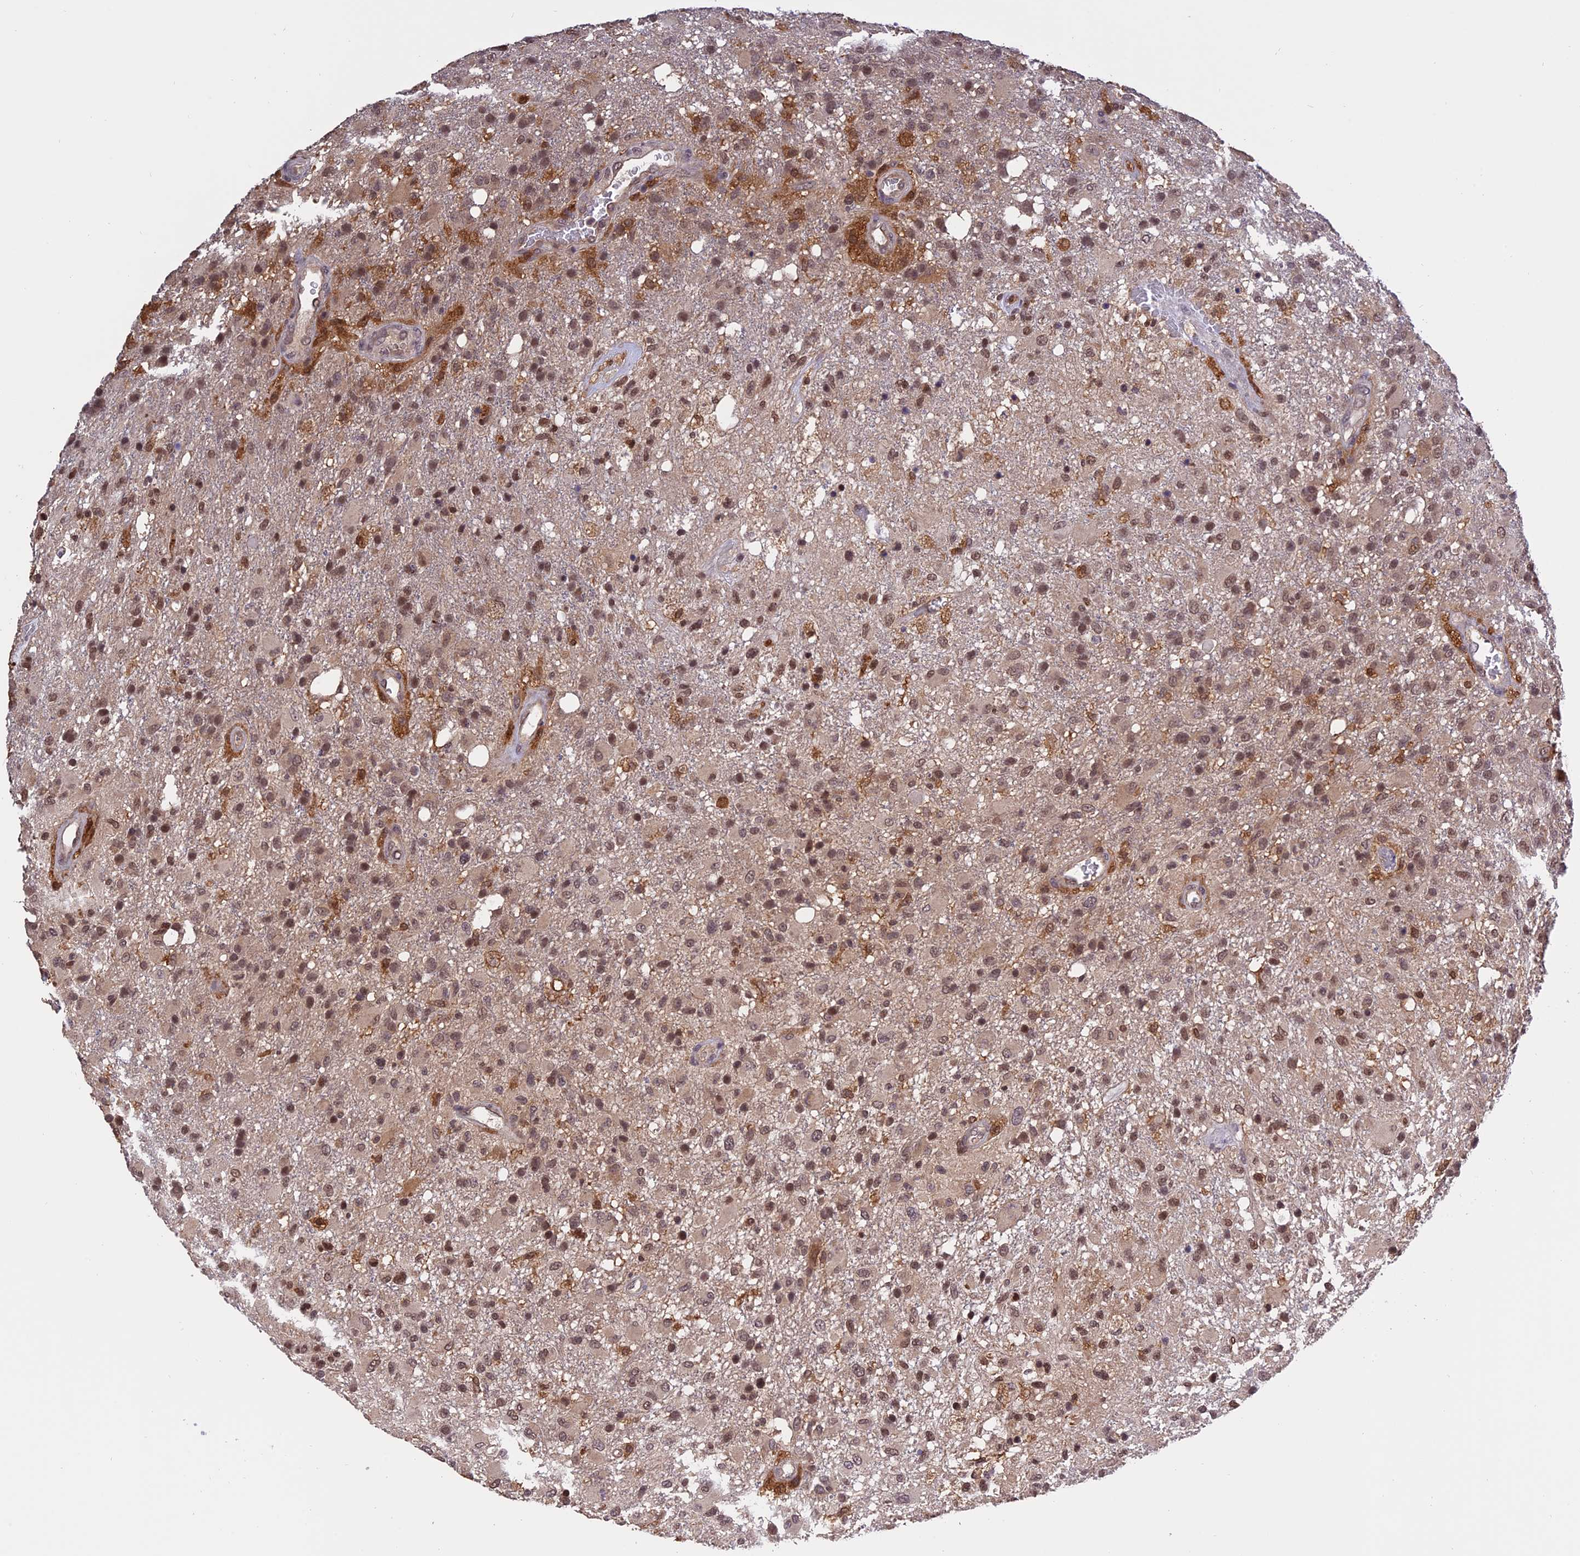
{"staining": {"intensity": "moderate", "quantity": ">75%", "location": "cytoplasmic/membranous,nuclear"}, "tissue": "glioma", "cell_type": "Tumor cells", "image_type": "cancer", "snomed": [{"axis": "morphology", "description": "Glioma, malignant, High grade"}, {"axis": "topography", "description": "Brain"}], "caption": "Malignant high-grade glioma stained for a protein demonstrates moderate cytoplasmic/membranous and nuclear positivity in tumor cells.", "gene": "MNS1", "patient": {"sex": "female", "age": 74}}